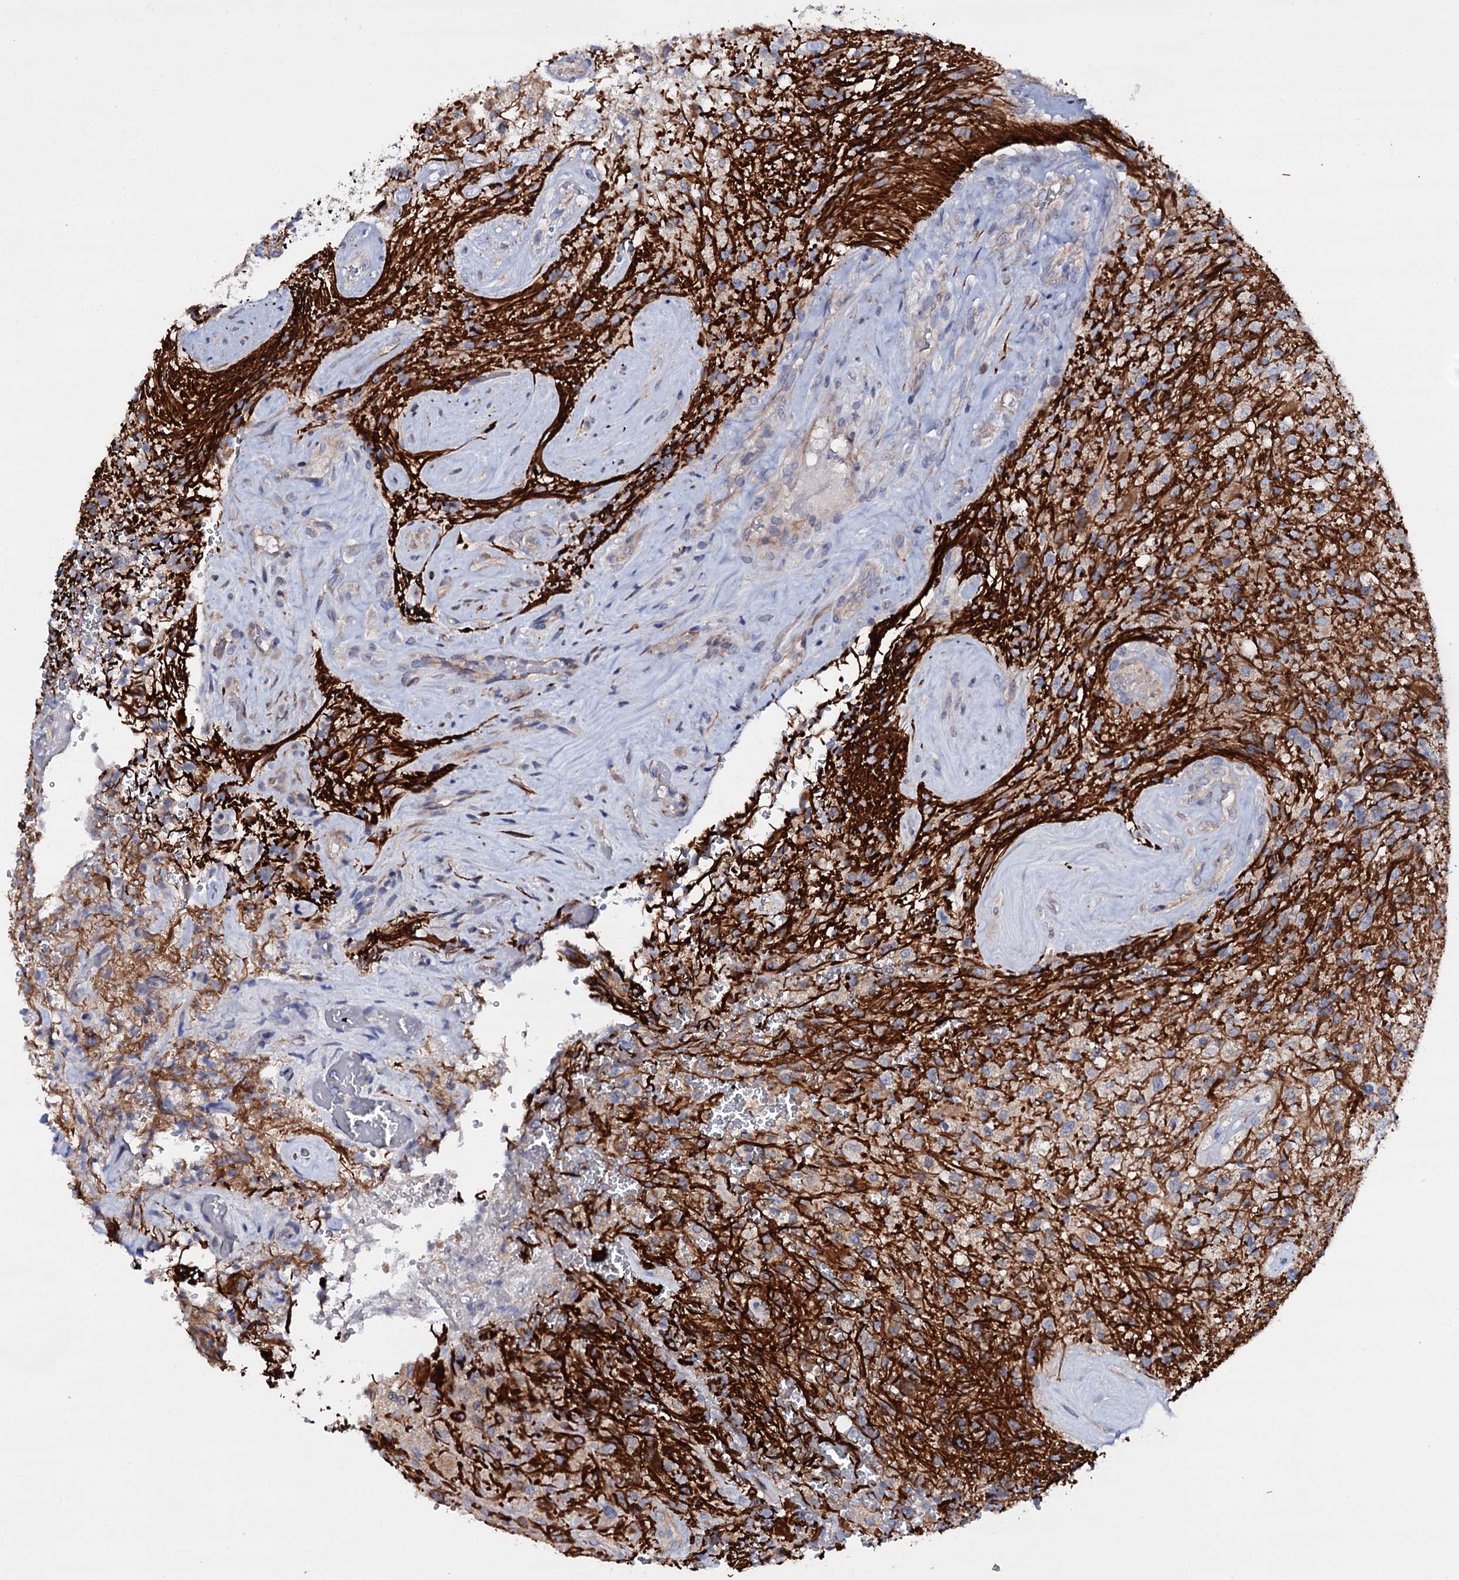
{"staining": {"intensity": "negative", "quantity": "none", "location": "none"}, "tissue": "glioma", "cell_type": "Tumor cells", "image_type": "cancer", "snomed": [{"axis": "morphology", "description": "Glioma, malignant, High grade"}, {"axis": "topography", "description": "Brain"}], "caption": "IHC micrograph of human glioma stained for a protein (brown), which displays no positivity in tumor cells.", "gene": "BCL2L14", "patient": {"sex": "male", "age": 56}}